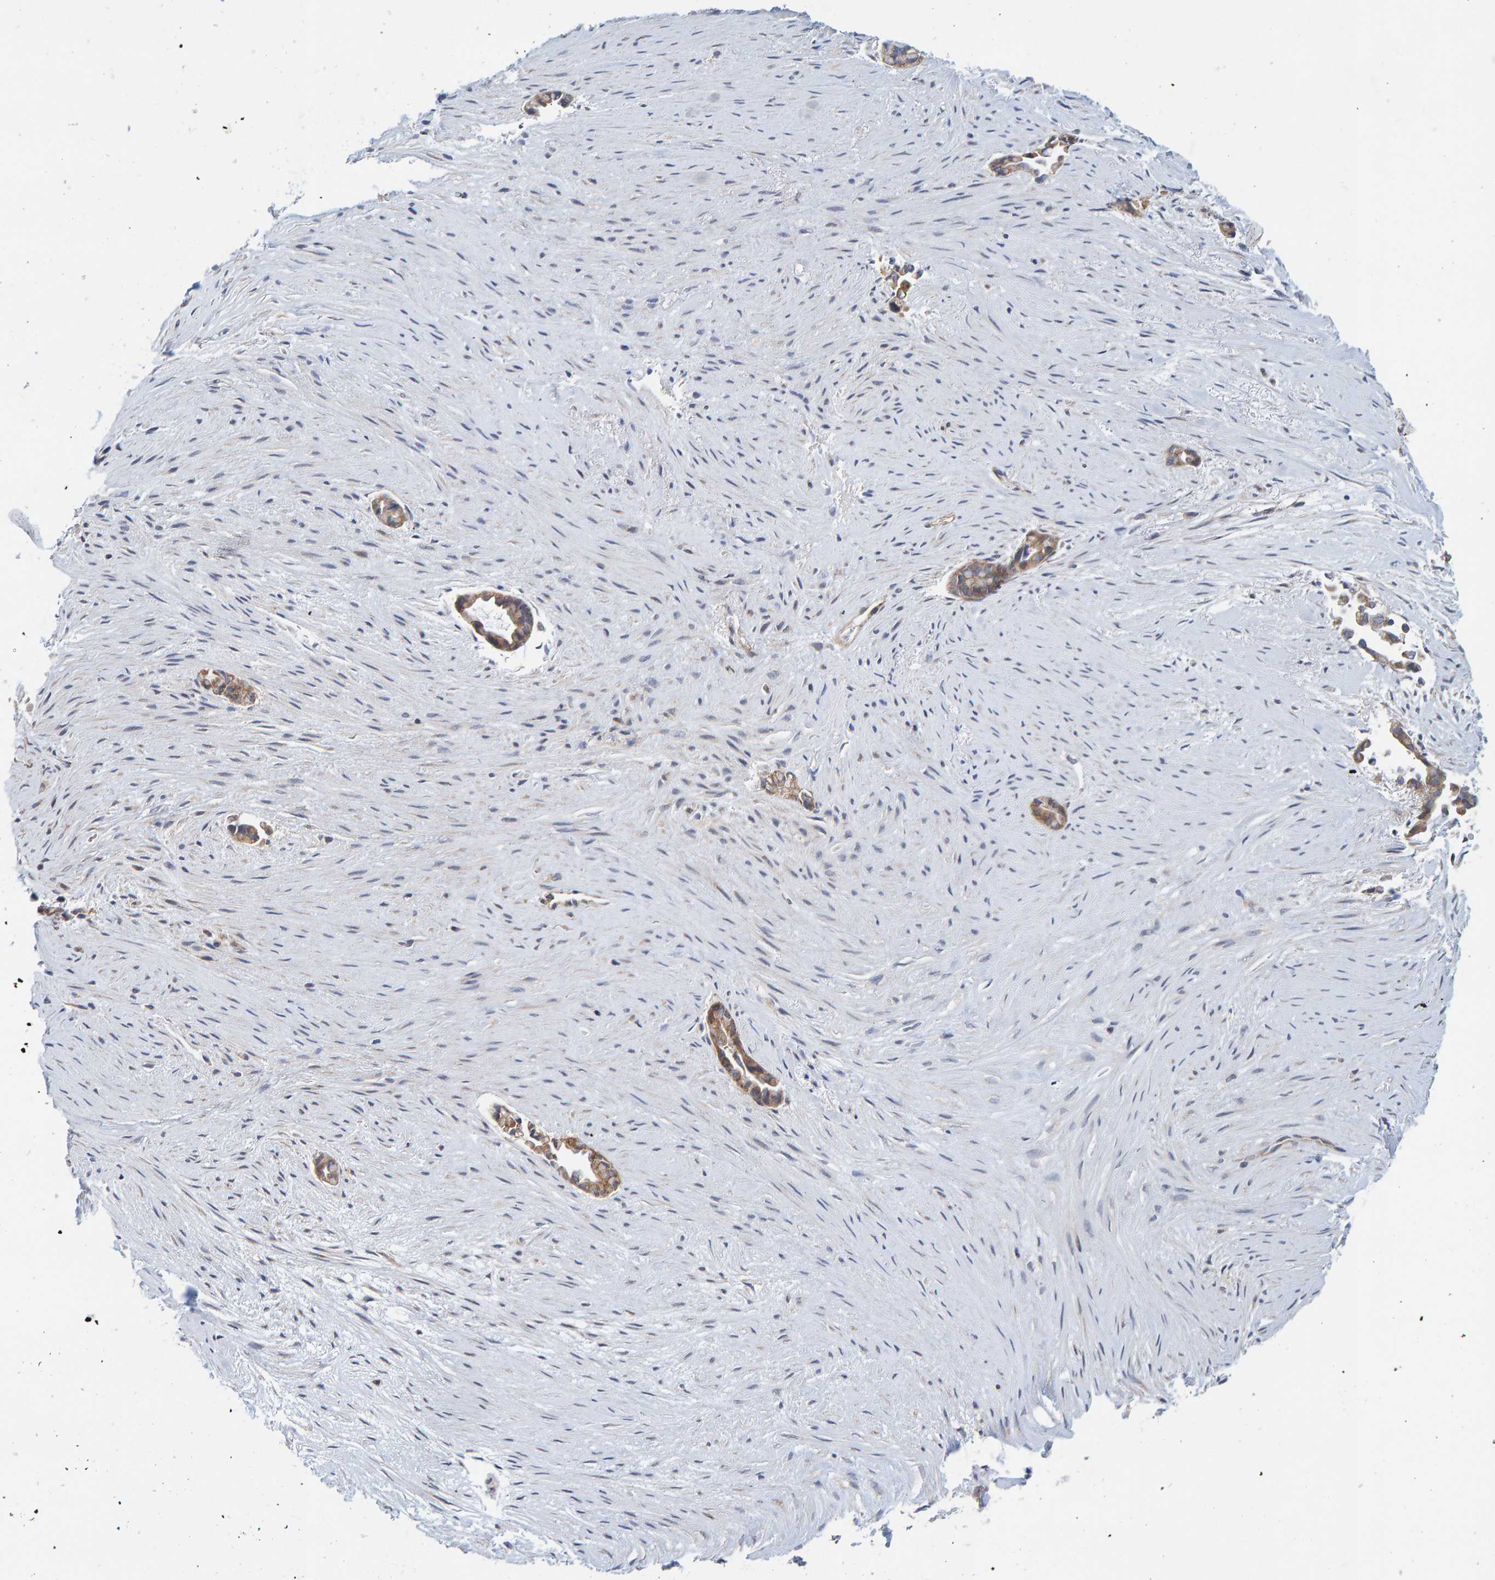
{"staining": {"intensity": "moderate", "quantity": ">75%", "location": "cytoplasmic/membranous"}, "tissue": "liver cancer", "cell_type": "Tumor cells", "image_type": "cancer", "snomed": [{"axis": "morphology", "description": "Cholangiocarcinoma"}, {"axis": "topography", "description": "Liver"}], "caption": "Liver cancer stained with a protein marker displays moderate staining in tumor cells.", "gene": "RGP1", "patient": {"sex": "female", "age": 55}}